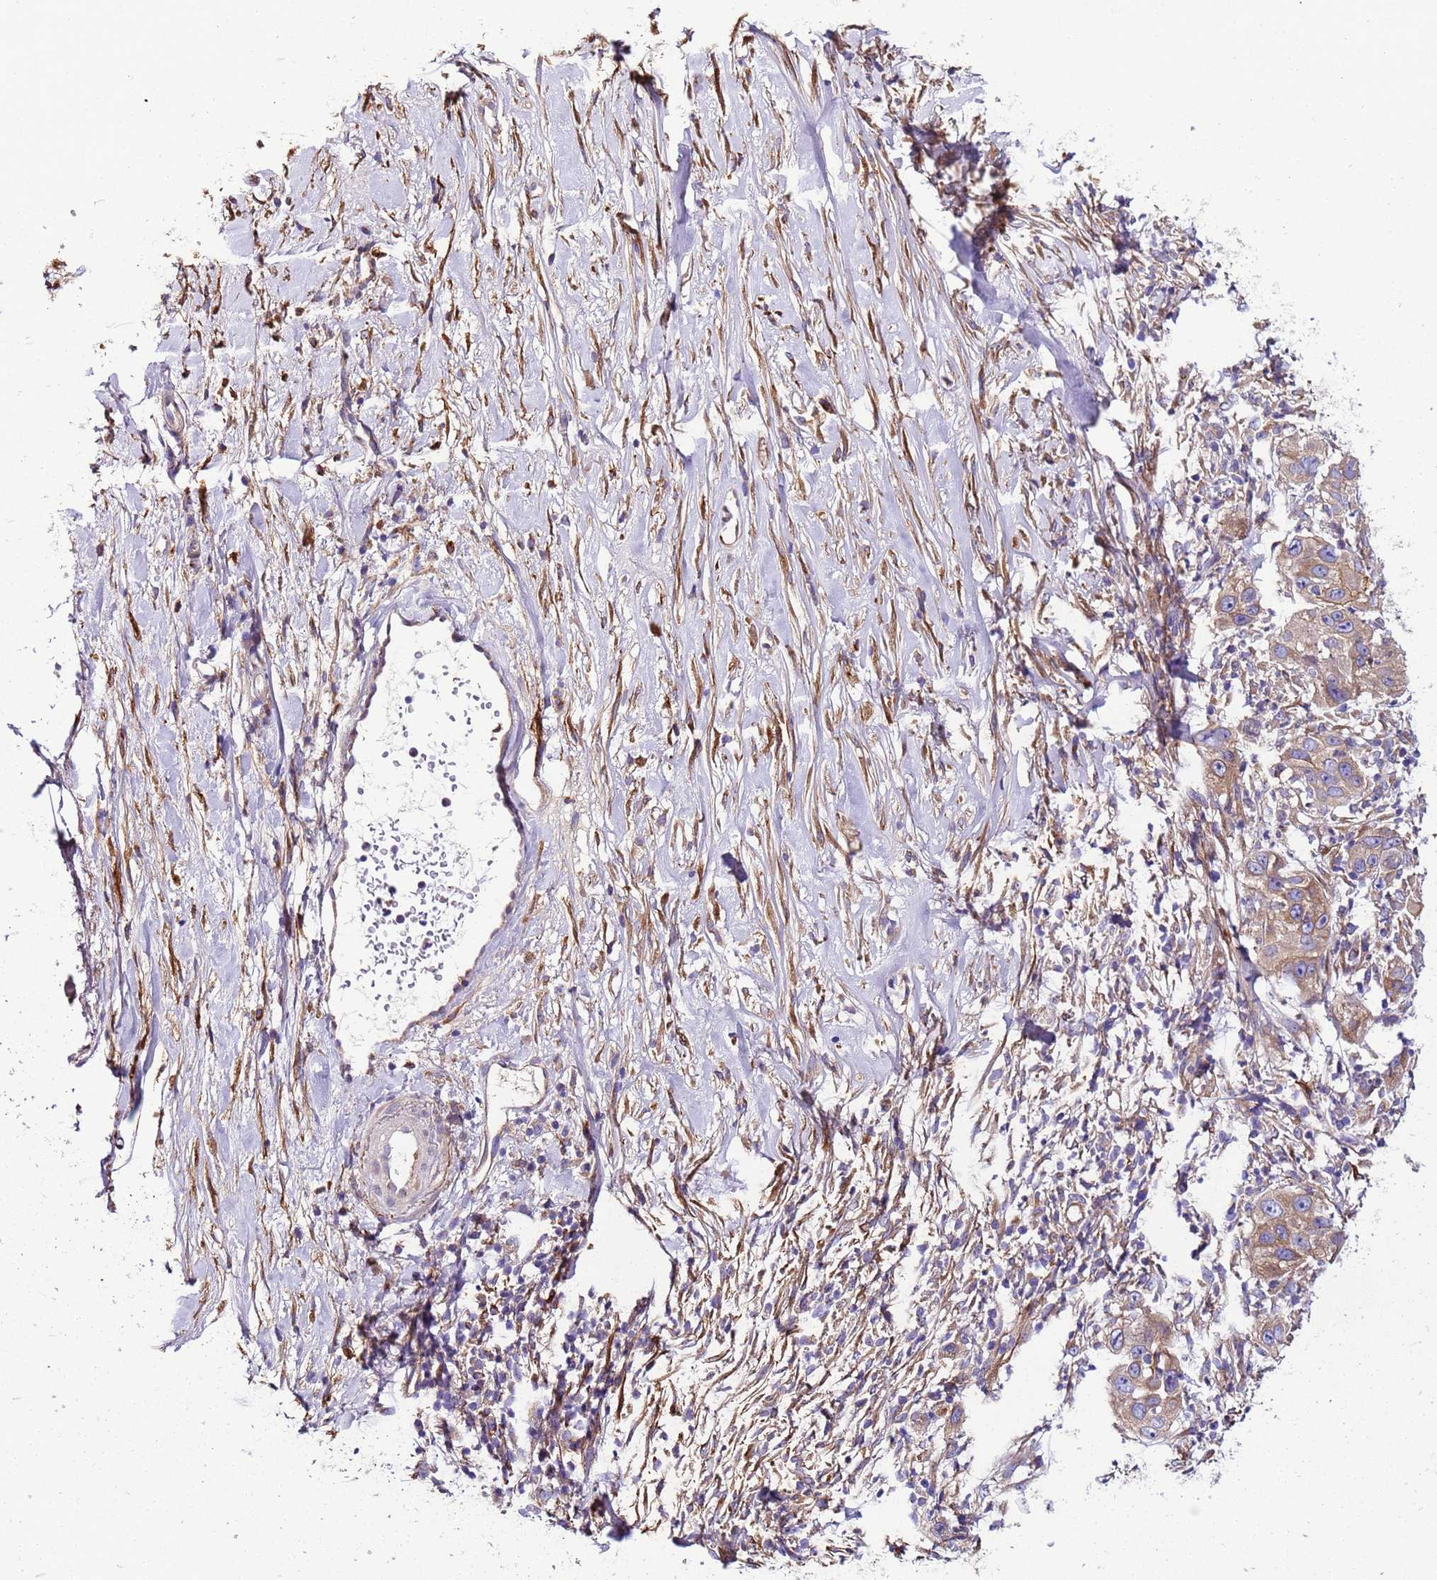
{"staining": {"intensity": "moderate", "quantity": "25%-75%", "location": "cytoplasmic/membranous"}, "tissue": "skin cancer", "cell_type": "Tumor cells", "image_type": "cancer", "snomed": [{"axis": "morphology", "description": "Squamous cell carcinoma, NOS"}, {"axis": "topography", "description": "Skin"}], "caption": "A brown stain labels moderate cytoplasmic/membranous positivity of a protein in skin squamous cell carcinoma tumor cells.", "gene": "PAQR7", "patient": {"sex": "female", "age": 44}}